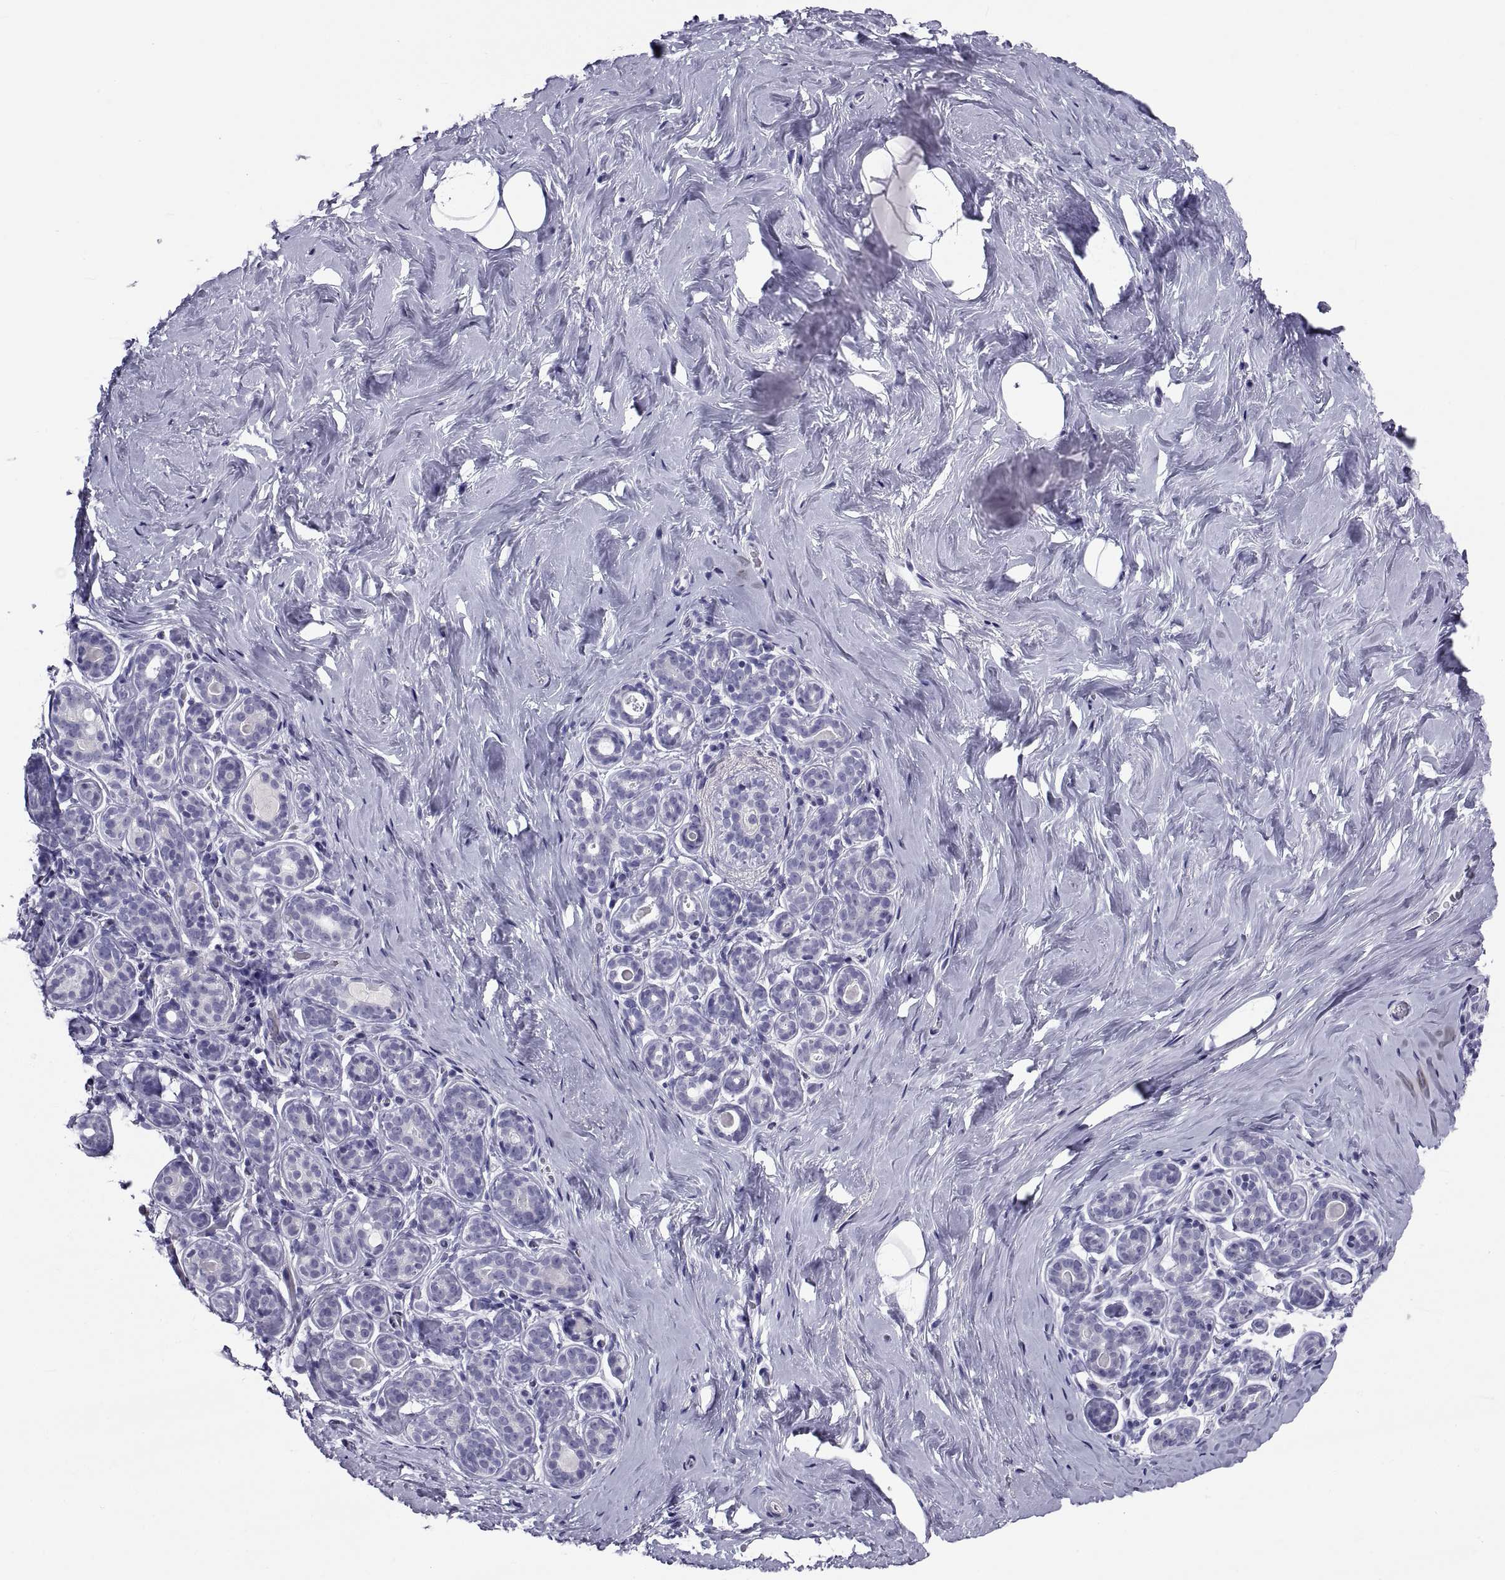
{"staining": {"intensity": "negative", "quantity": "none", "location": "none"}, "tissue": "breast", "cell_type": "Adipocytes", "image_type": "normal", "snomed": [{"axis": "morphology", "description": "Normal tissue, NOS"}, {"axis": "topography", "description": "Skin"}, {"axis": "topography", "description": "Breast"}], "caption": "This is an IHC histopathology image of unremarkable breast. There is no staining in adipocytes.", "gene": "NPTX2", "patient": {"sex": "female", "age": 43}}